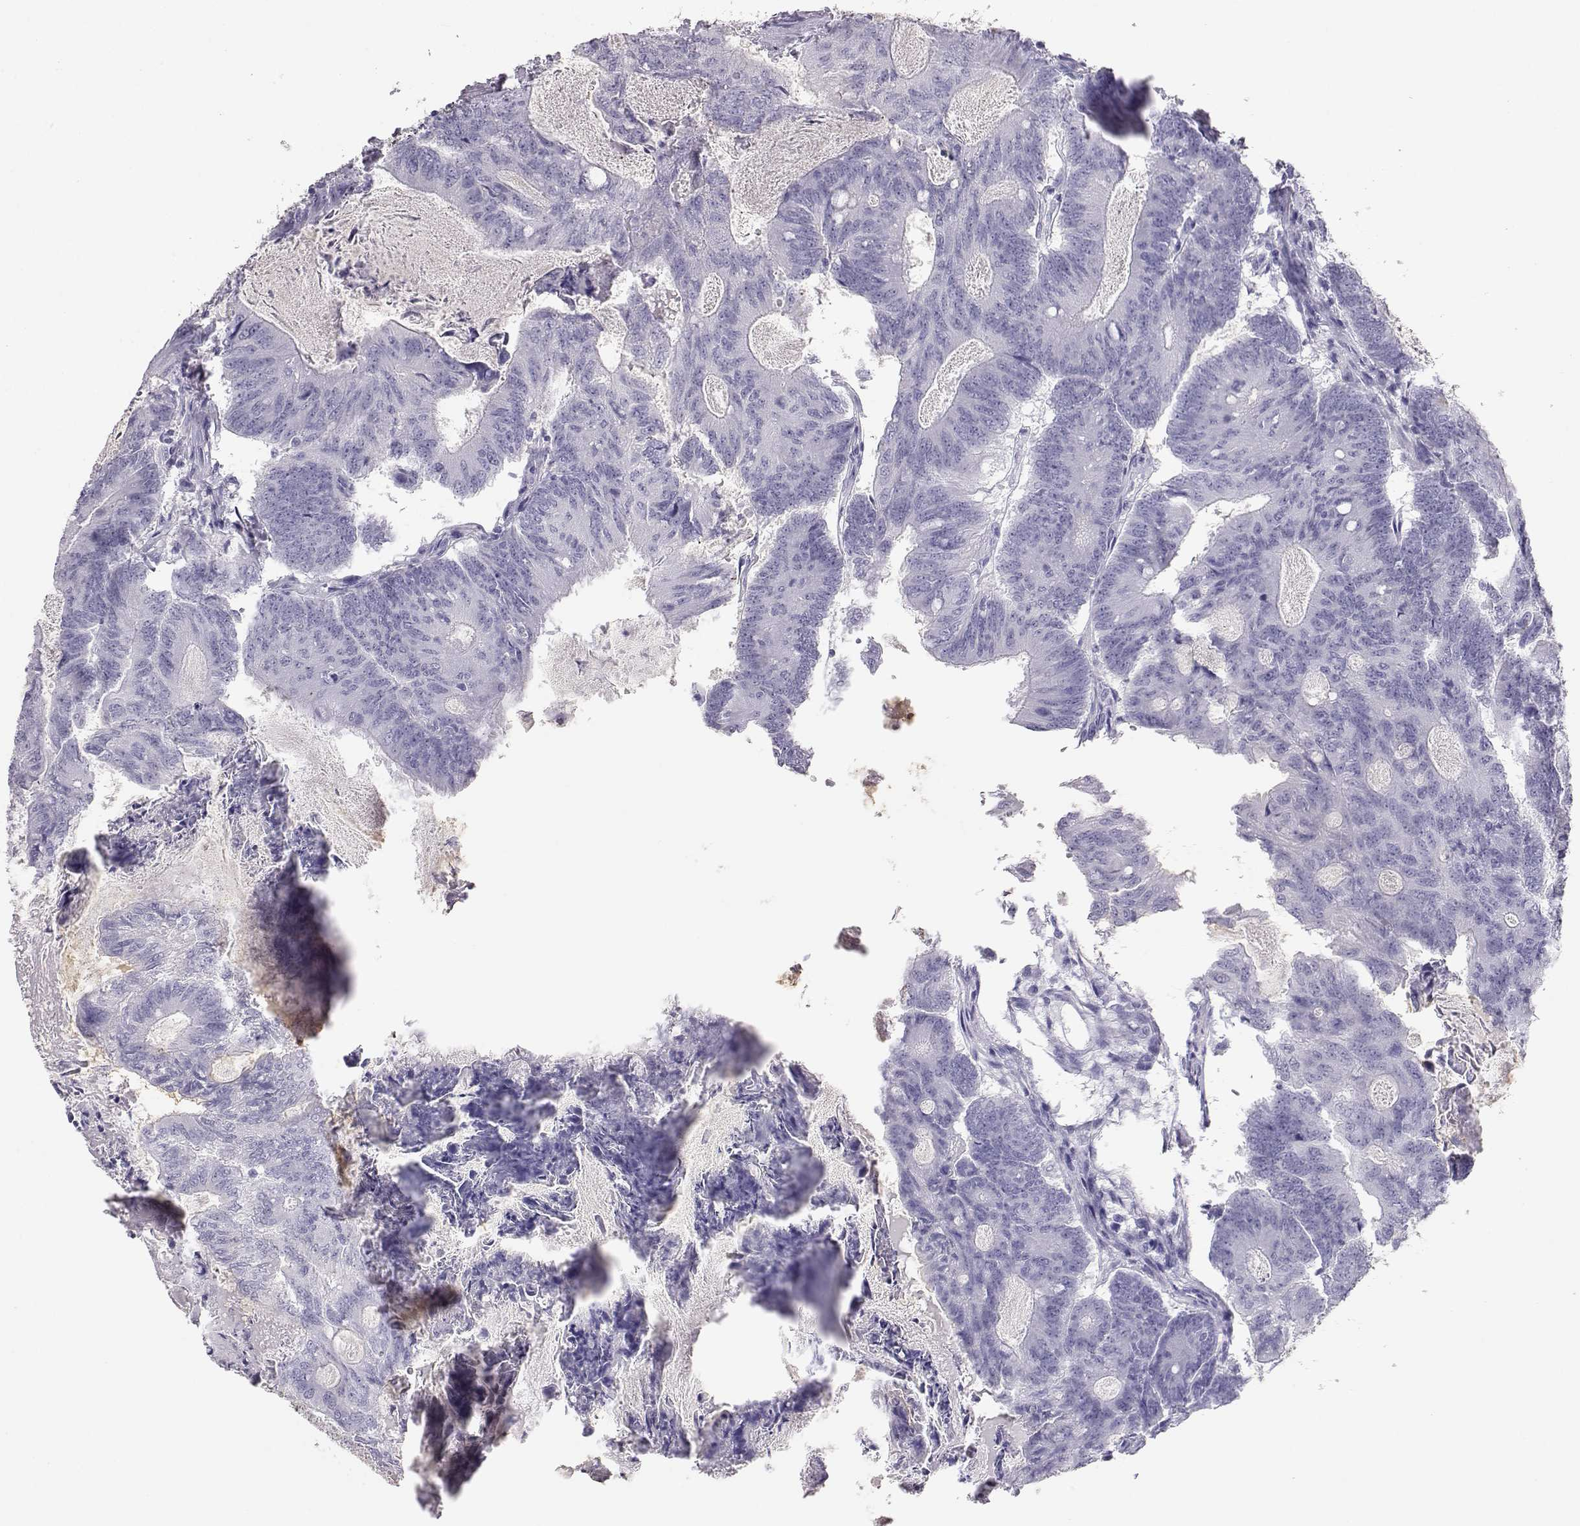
{"staining": {"intensity": "negative", "quantity": "none", "location": "none"}, "tissue": "colorectal cancer", "cell_type": "Tumor cells", "image_type": "cancer", "snomed": [{"axis": "morphology", "description": "Adenocarcinoma, NOS"}, {"axis": "topography", "description": "Colon"}], "caption": "Image shows no significant protein positivity in tumor cells of adenocarcinoma (colorectal).", "gene": "ITLN2", "patient": {"sex": "female", "age": 70}}